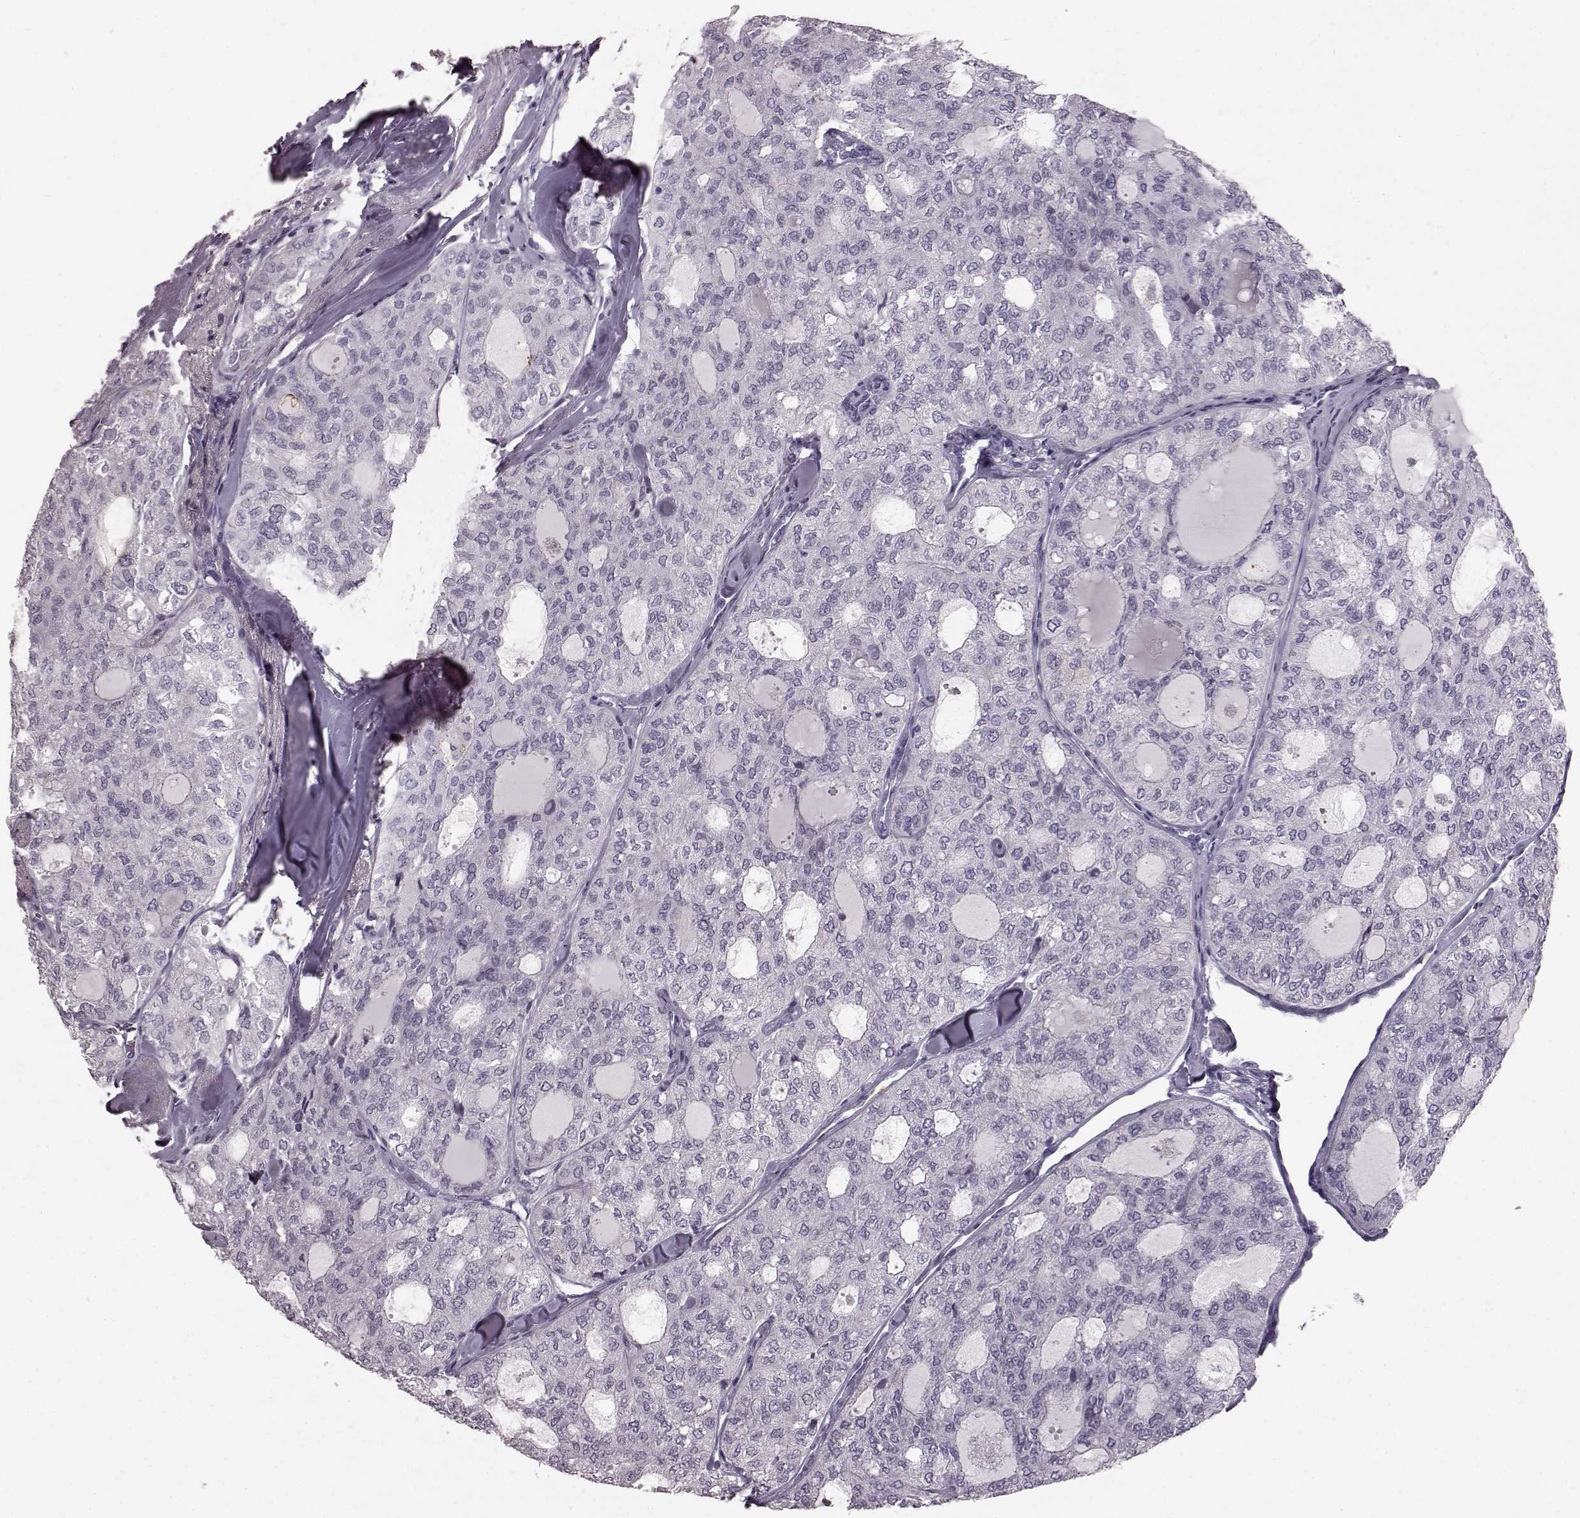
{"staining": {"intensity": "negative", "quantity": "none", "location": "none"}, "tissue": "thyroid cancer", "cell_type": "Tumor cells", "image_type": "cancer", "snomed": [{"axis": "morphology", "description": "Follicular adenoma carcinoma, NOS"}, {"axis": "topography", "description": "Thyroid gland"}], "caption": "Tumor cells show no significant protein expression in thyroid cancer (follicular adenoma carcinoma).", "gene": "FUT4", "patient": {"sex": "male", "age": 75}}